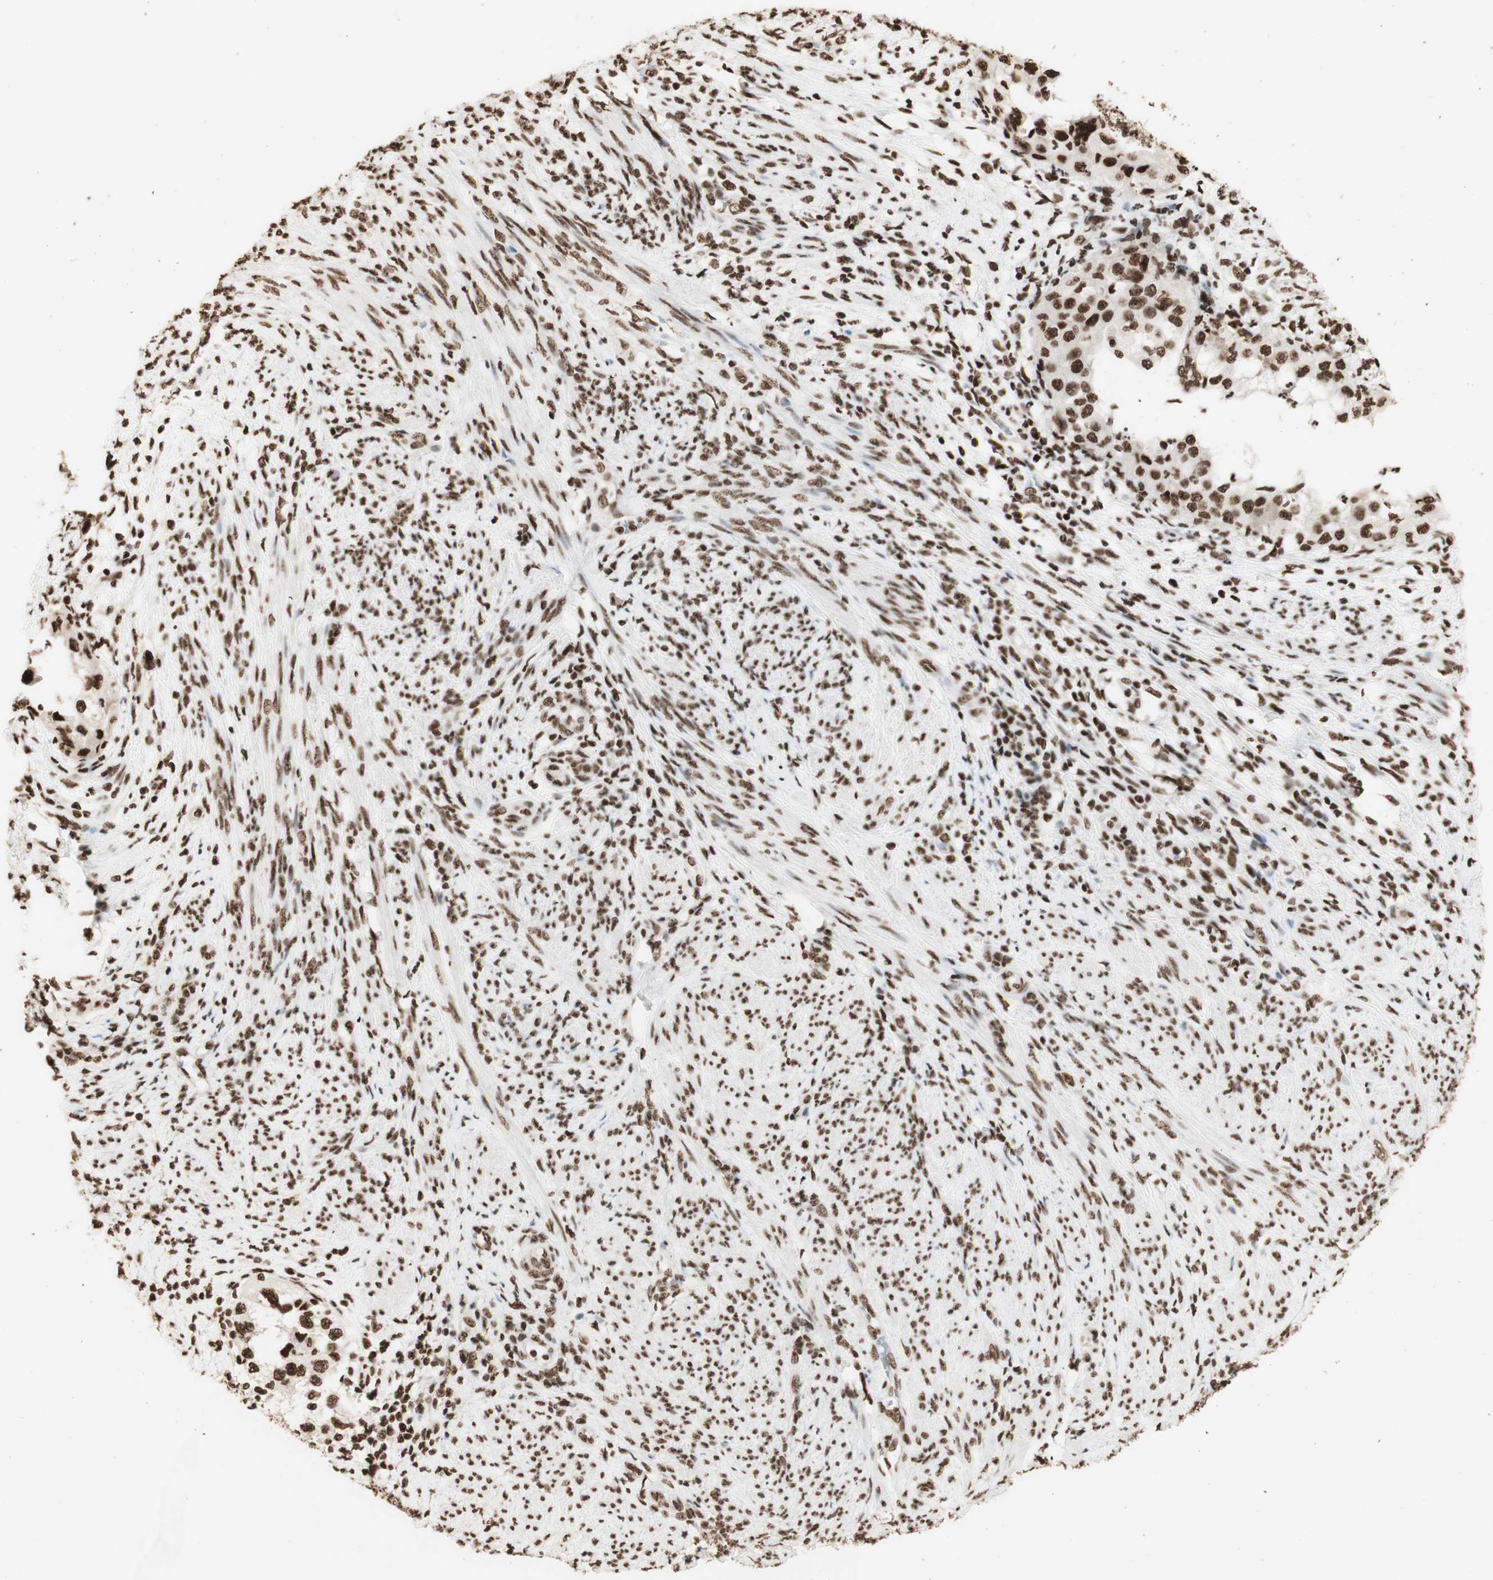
{"staining": {"intensity": "strong", "quantity": ">75%", "location": "nuclear"}, "tissue": "endometrial cancer", "cell_type": "Tumor cells", "image_type": "cancer", "snomed": [{"axis": "morphology", "description": "Adenocarcinoma, NOS"}, {"axis": "topography", "description": "Endometrium"}], "caption": "The micrograph reveals immunohistochemical staining of endometrial cancer. There is strong nuclear positivity is identified in approximately >75% of tumor cells.", "gene": "HNRNPA2B1", "patient": {"sex": "female", "age": 85}}